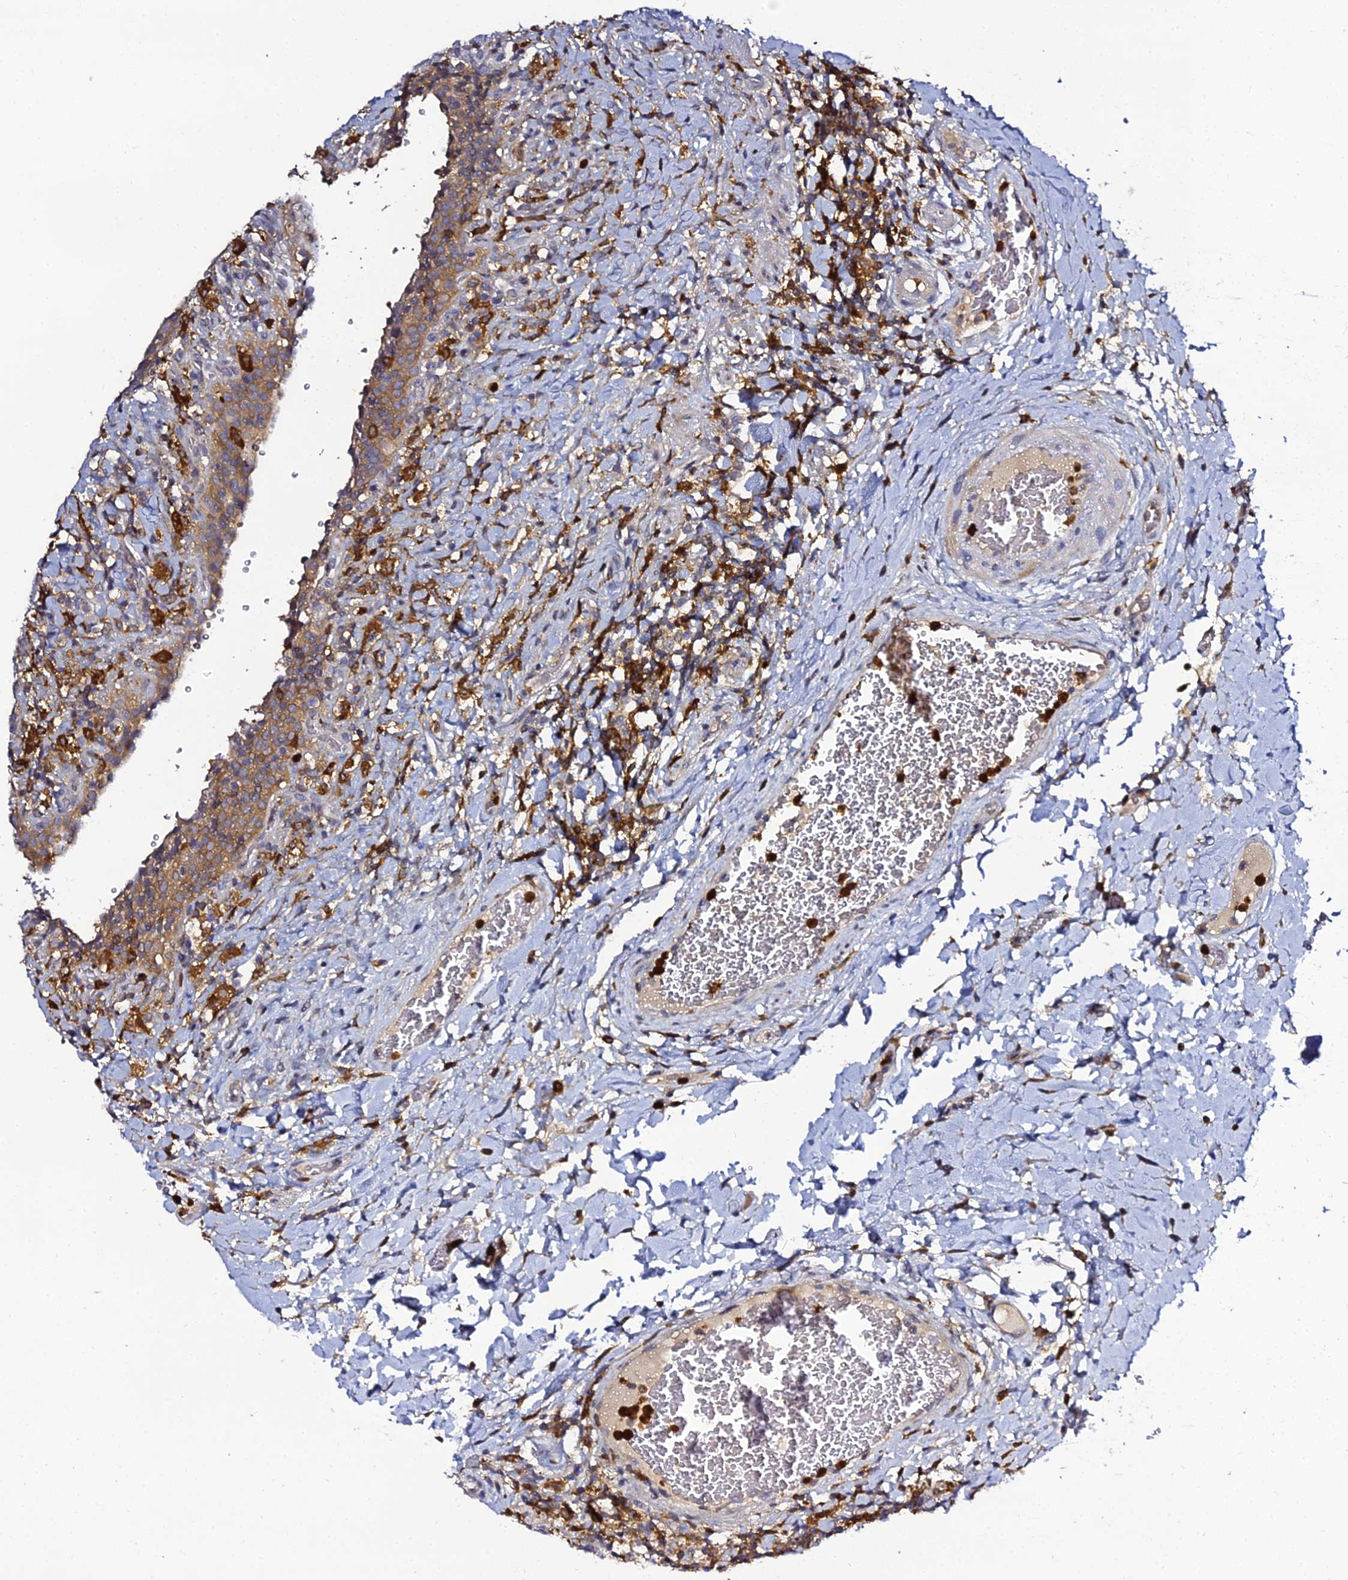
{"staining": {"intensity": "moderate", "quantity": ">75%", "location": "cytoplasmic/membranous"}, "tissue": "urinary bladder", "cell_type": "Urothelial cells", "image_type": "normal", "snomed": [{"axis": "morphology", "description": "Normal tissue, NOS"}, {"axis": "morphology", "description": "Inflammation, NOS"}, {"axis": "topography", "description": "Urinary bladder"}], "caption": "An image of urinary bladder stained for a protein exhibits moderate cytoplasmic/membranous brown staining in urothelial cells. Nuclei are stained in blue.", "gene": "IL4I1", "patient": {"sex": "male", "age": 64}}